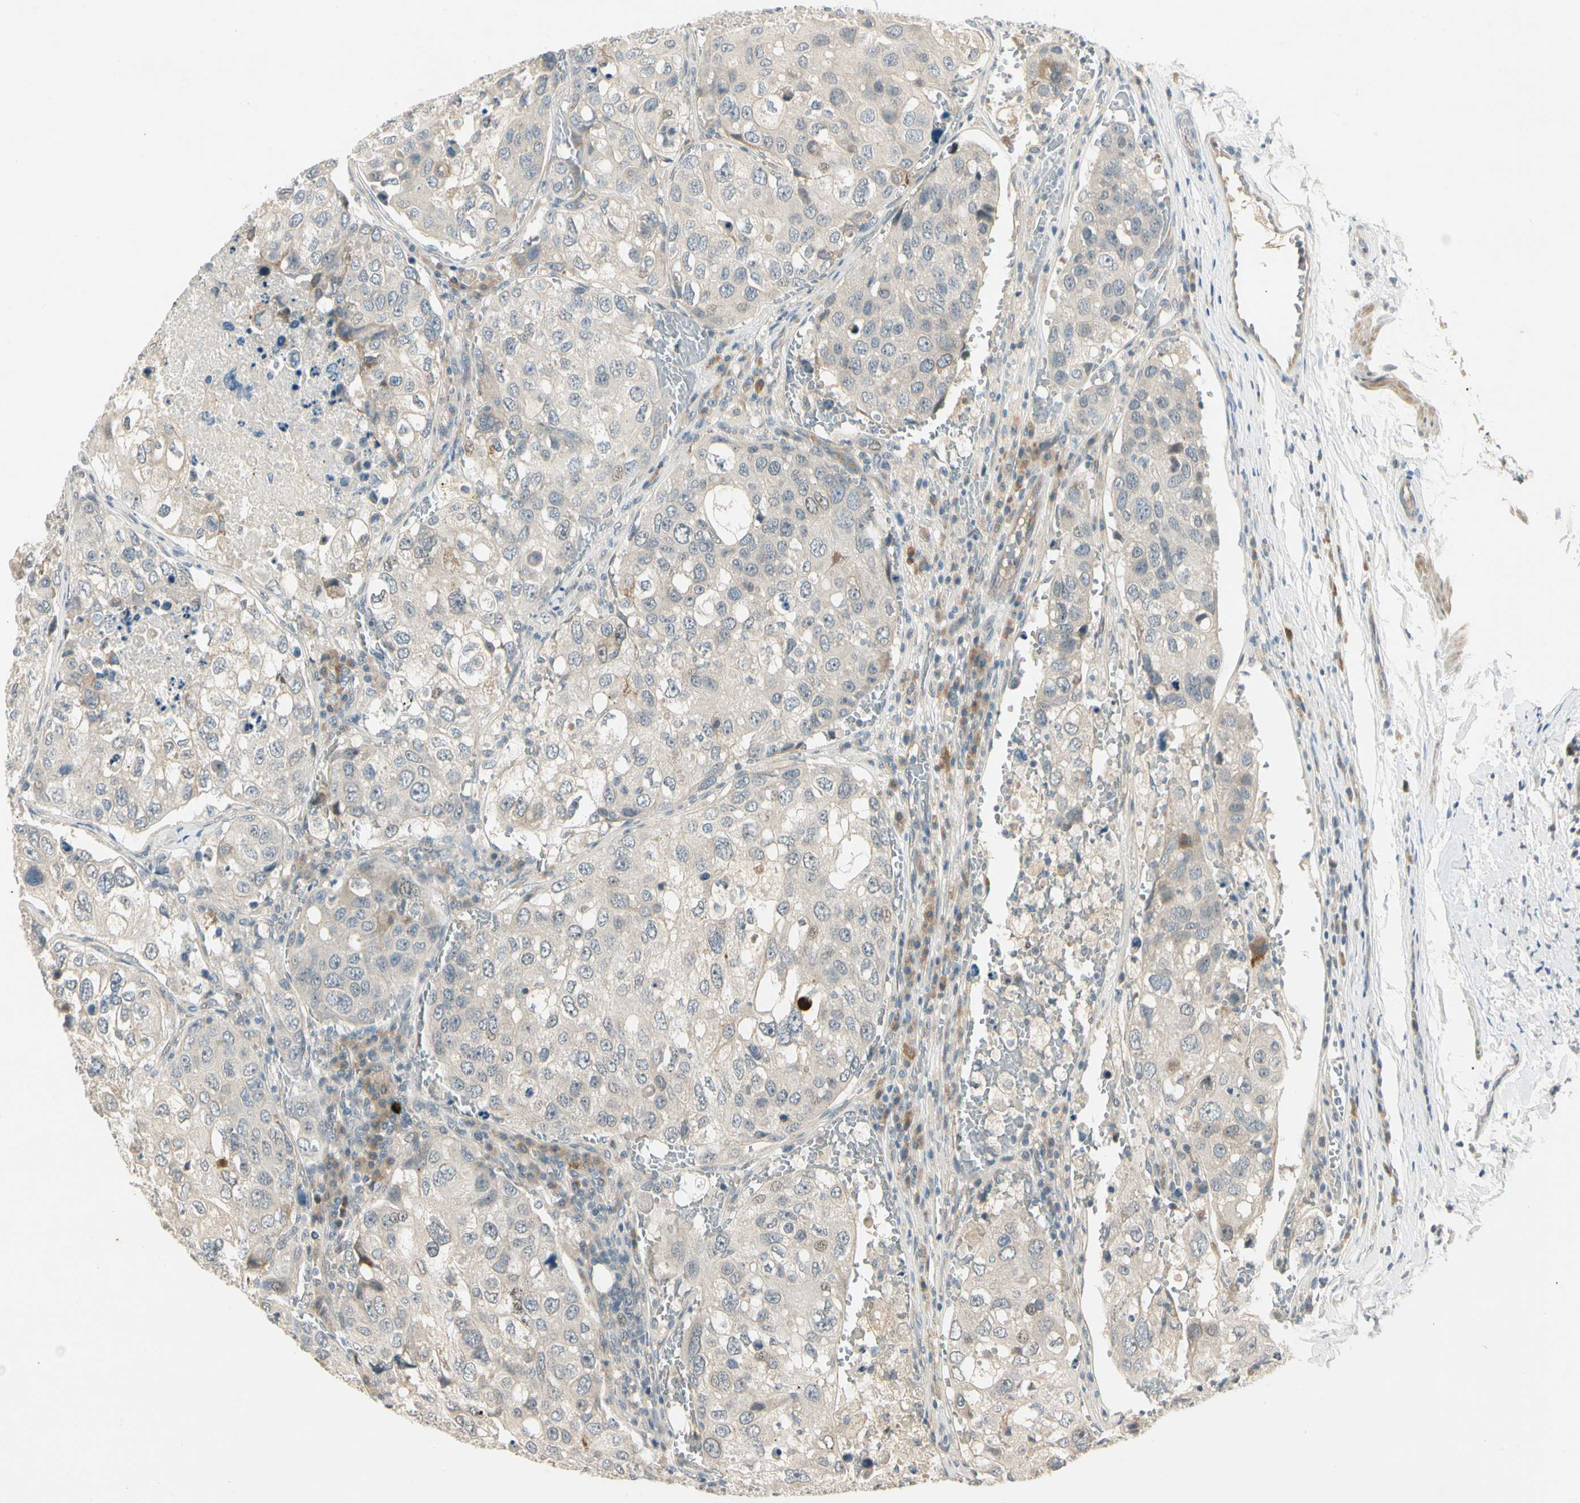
{"staining": {"intensity": "moderate", "quantity": "<25%", "location": "nuclear"}, "tissue": "urothelial cancer", "cell_type": "Tumor cells", "image_type": "cancer", "snomed": [{"axis": "morphology", "description": "Urothelial carcinoma, High grade"}, {"axis": "topography", "description": "Lymph node"}, {"axis": "topography", "description": "Urinary bladder"}], "caption": "Moderate nuclear expression for a protein is identified in approximately <25% of tumor cells of high-grade urothelial carcinoma using immunohistochemistry (IHC).", "gene": "PCDHB15", "patient": {"sex": "male", "age": 51}}